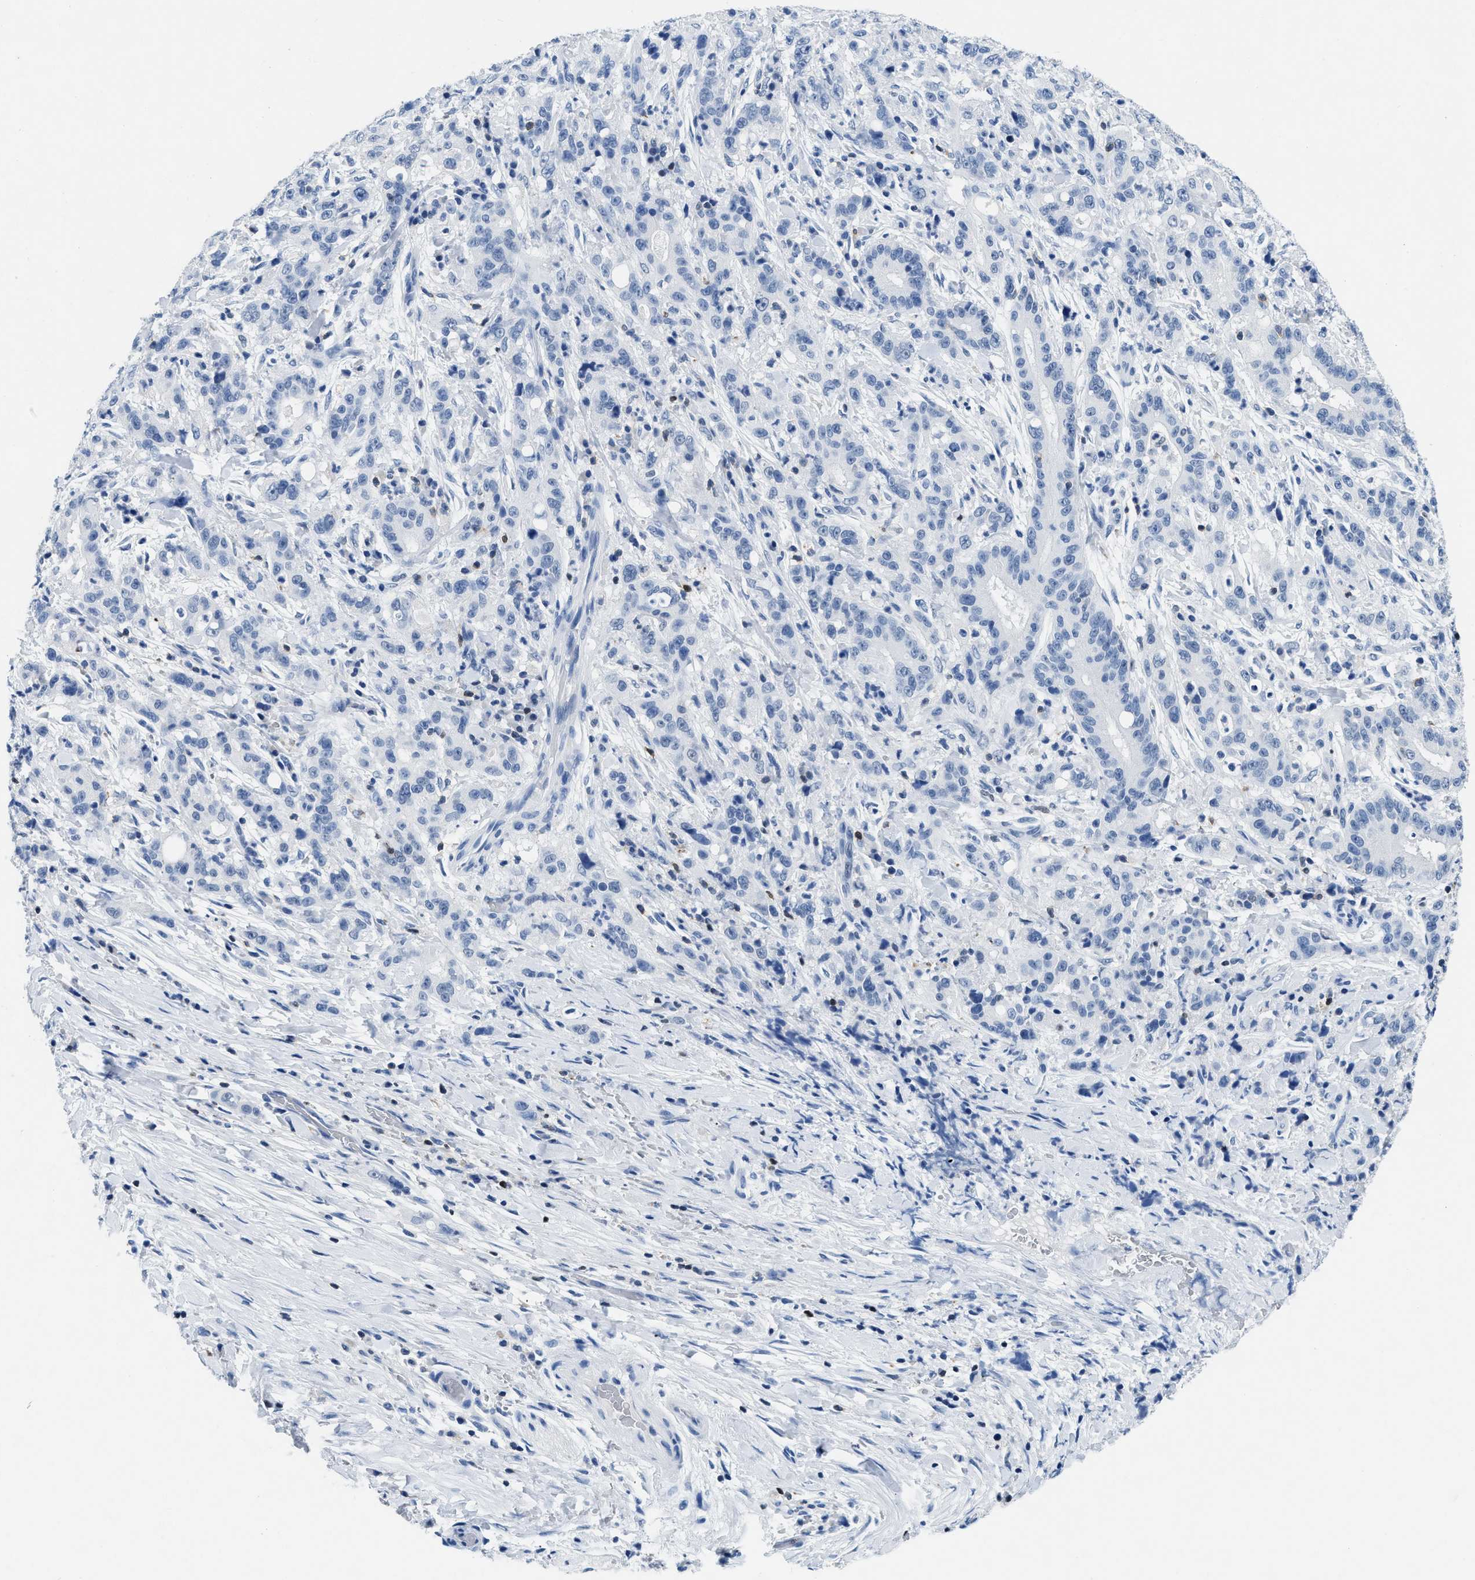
{"staining": {"intensity": "negative", "quantity": "none", "location": "none"}, "tissue": "liver cancer", "cell_type": "Tumor cells", "image_type": "cancer", "snomed": [{"axis": "morphology", "description": "Cholangiocarcinoma"}, {"axis": "topography", "description": "Liver"}], "caption": "This micrograph is of liver cholangiocarcinoma stained with immunohistochemistry to label a protein in brown with the nuclei are counter-stained blue. There is no positivity in tumor cells.", "gene": "NFATC2", "patient": {"sex": "female", "age": 38}}